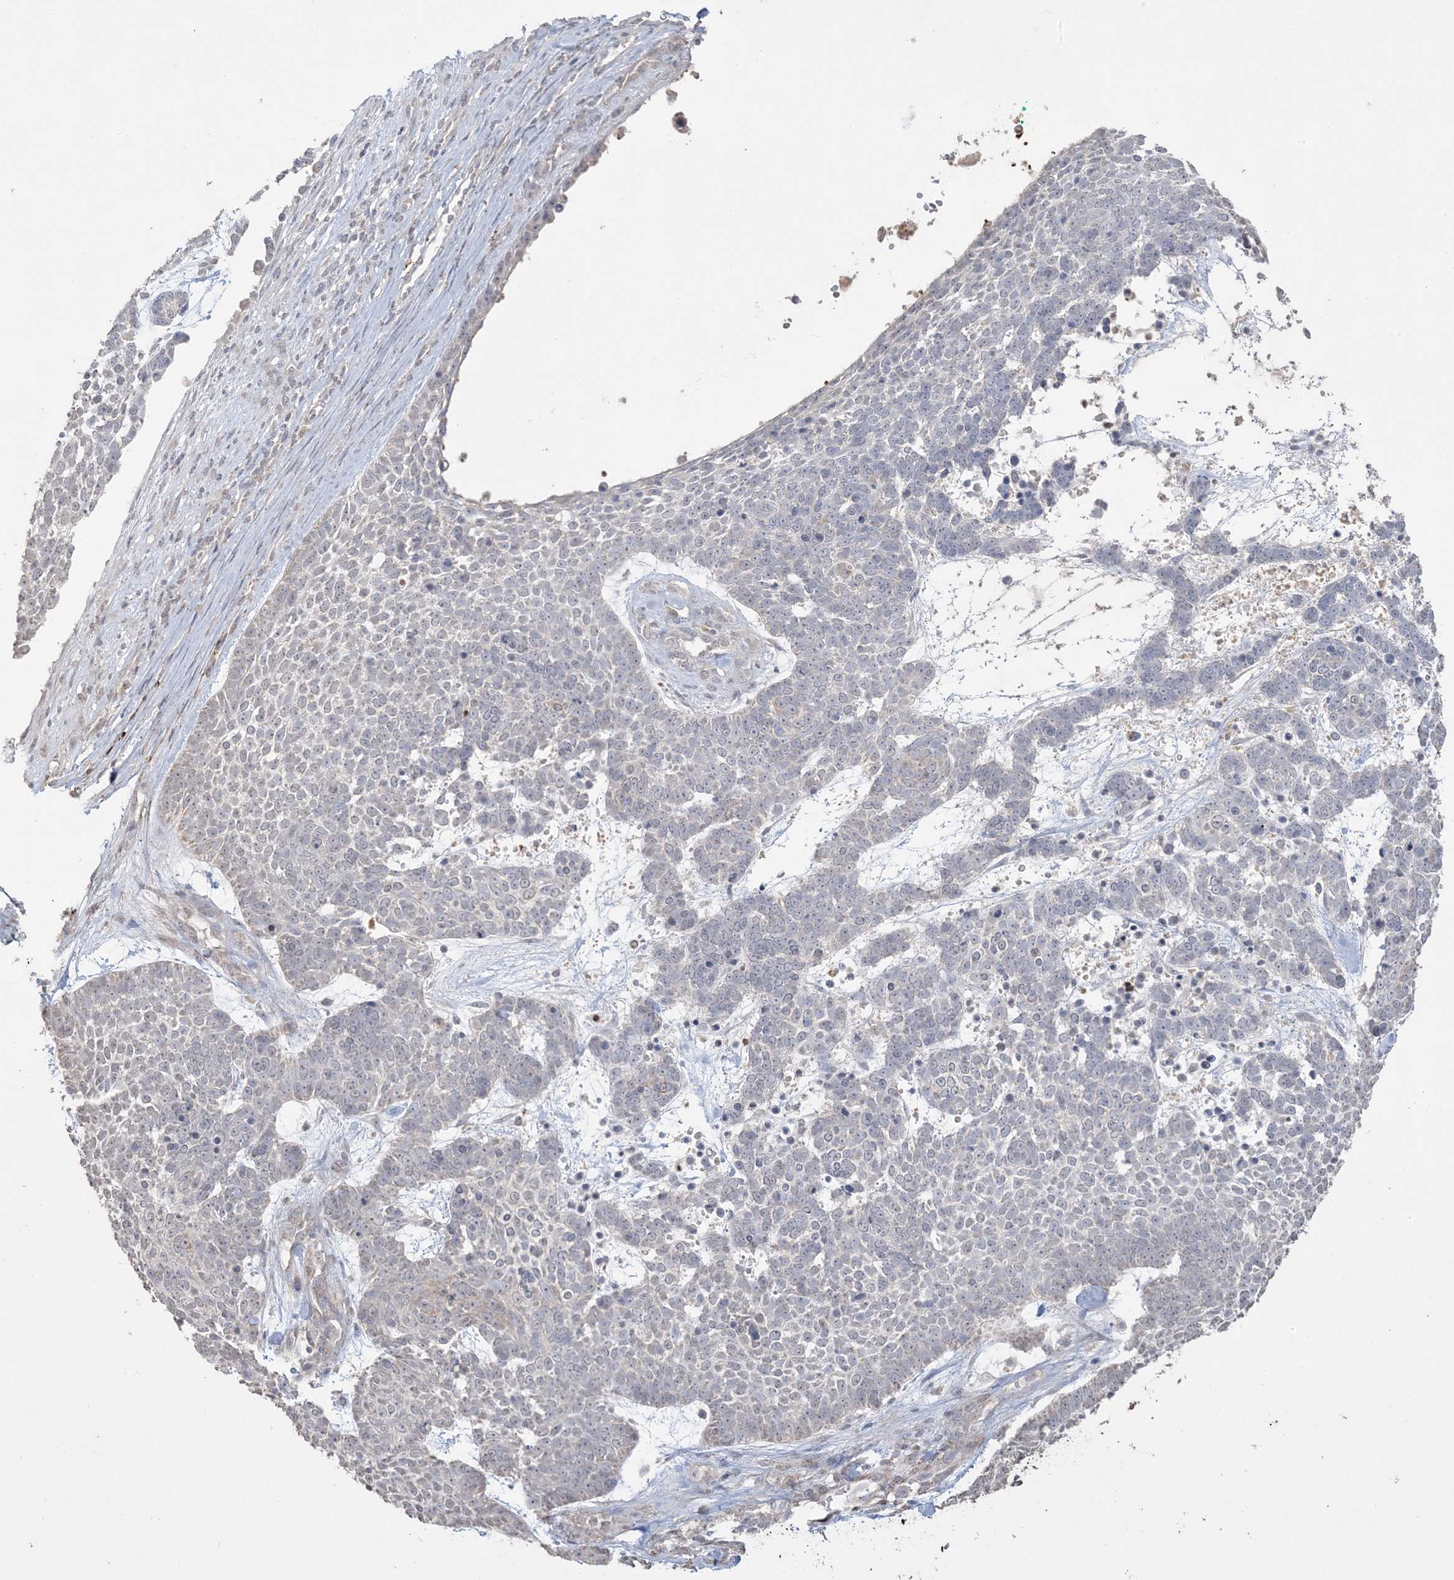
{"staining": {"intensity": "negative", "quantity": "none", "location": "none"}, "tissue": "skin cancer", "cell_type": "Tumor cells", "image_type": "cancer", "snomed": [{"axis": "morphology", "description": "Basal cell carcinoma"}, {"axis": "topography", "description": "Skin"}], "caption": "High power microscopy histopathology image of an immunohistochemistry micrograph of skin cancer, revealing no significant staining in tumor cells.", "gene": "XRN1", "patient": {"sex": "female", "age": 81}}